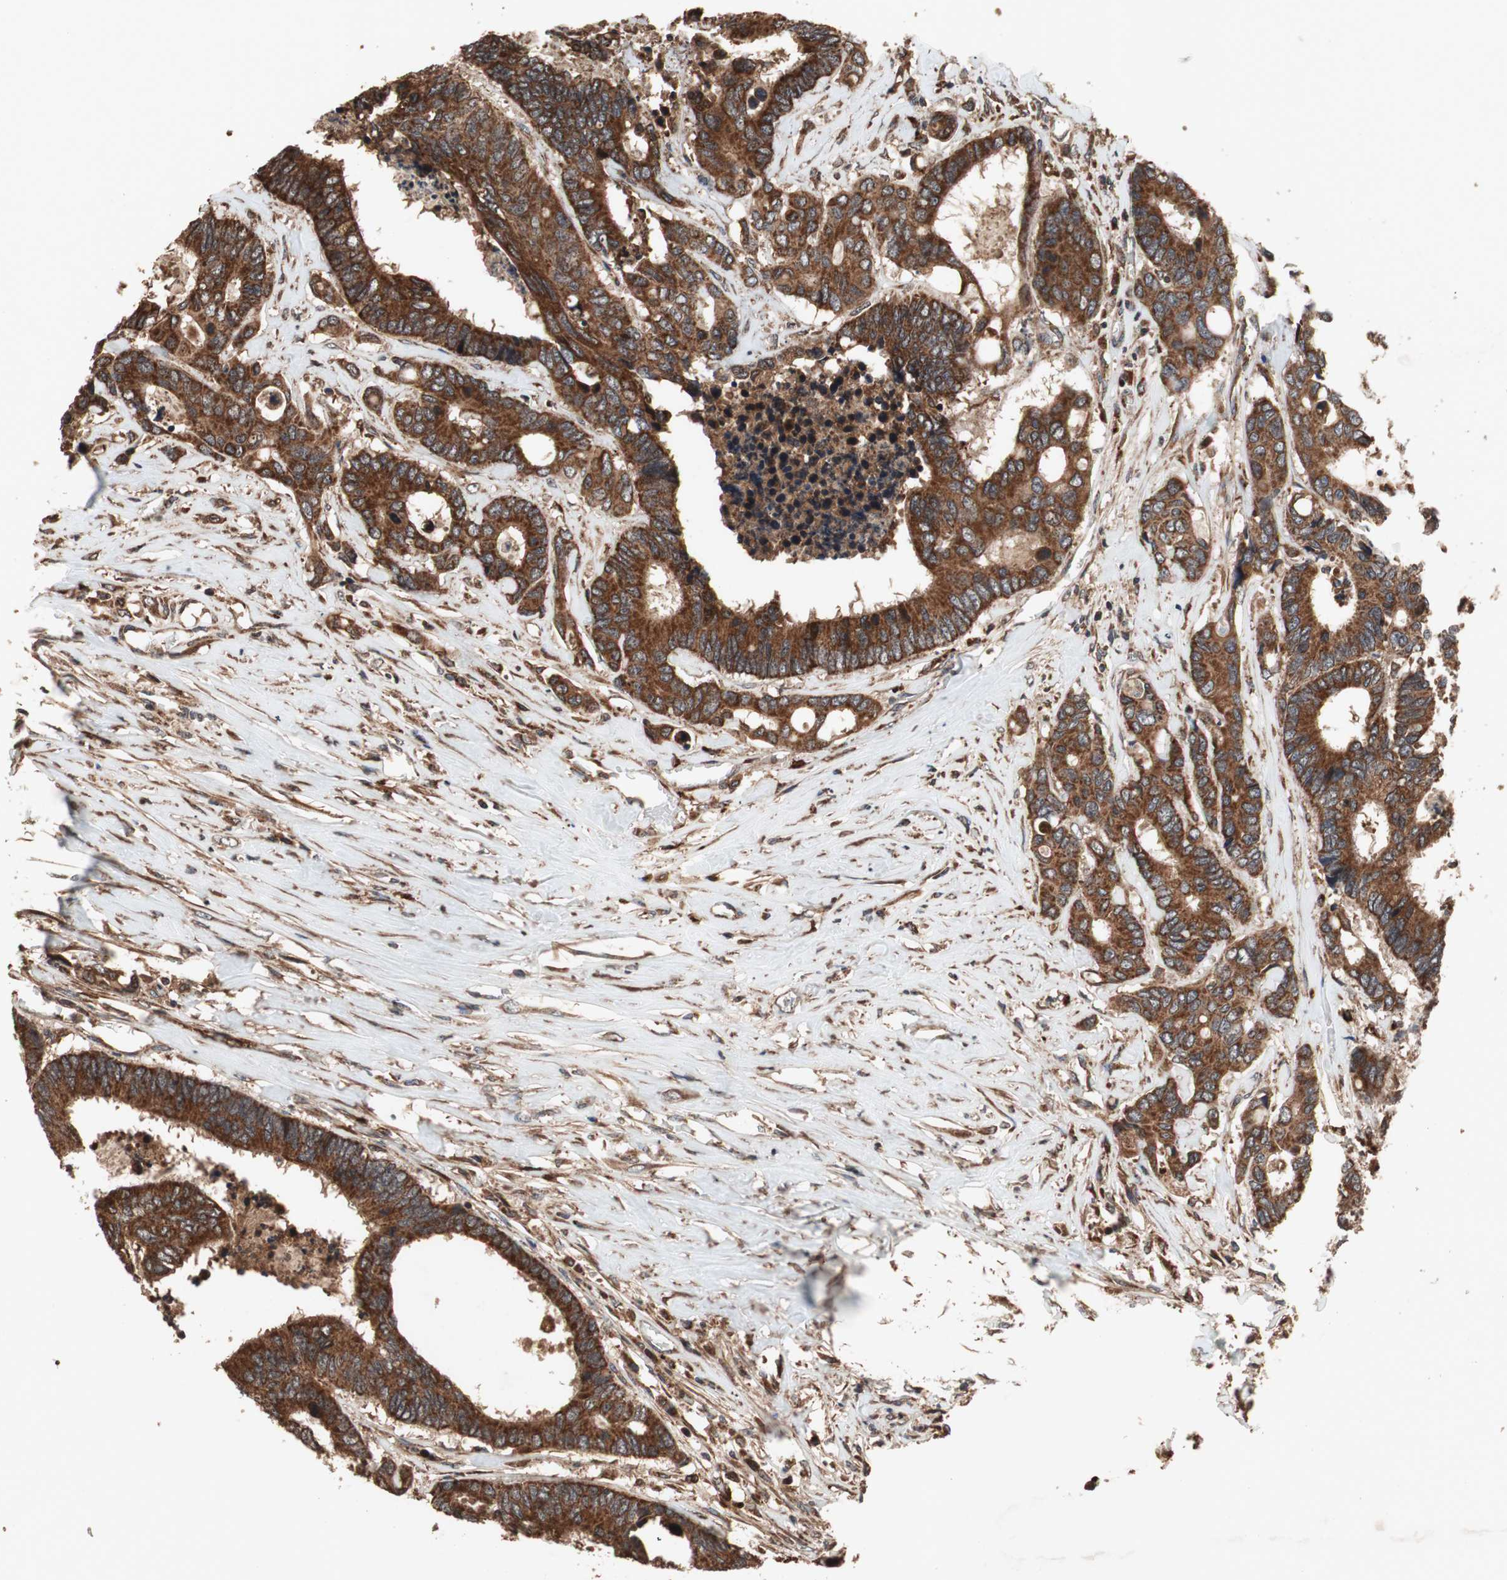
{"staining": {"intensity": "strong", "quantity": ">75%", "location": "cytoplasmic/membranous"}, "tissue": "colorectal cancer", "cell_type": "Tumor cells", "image_type": "cancer", "snomed": [{"axis": "morphology", "description": "Adenocarcinoma, NOS"}, {"axis": "topography", "description": "Rectum"}], "caption": "This photomicrograph reveals immunohistochemistry (IHC) staining of colorectal cancer (adenocarcinoma), with high strong cytoplasmic/membranous positivity in about >75% of tumor cells.", "gene": "RAB1A", "patient": {"sex": "male", "age": 55}}